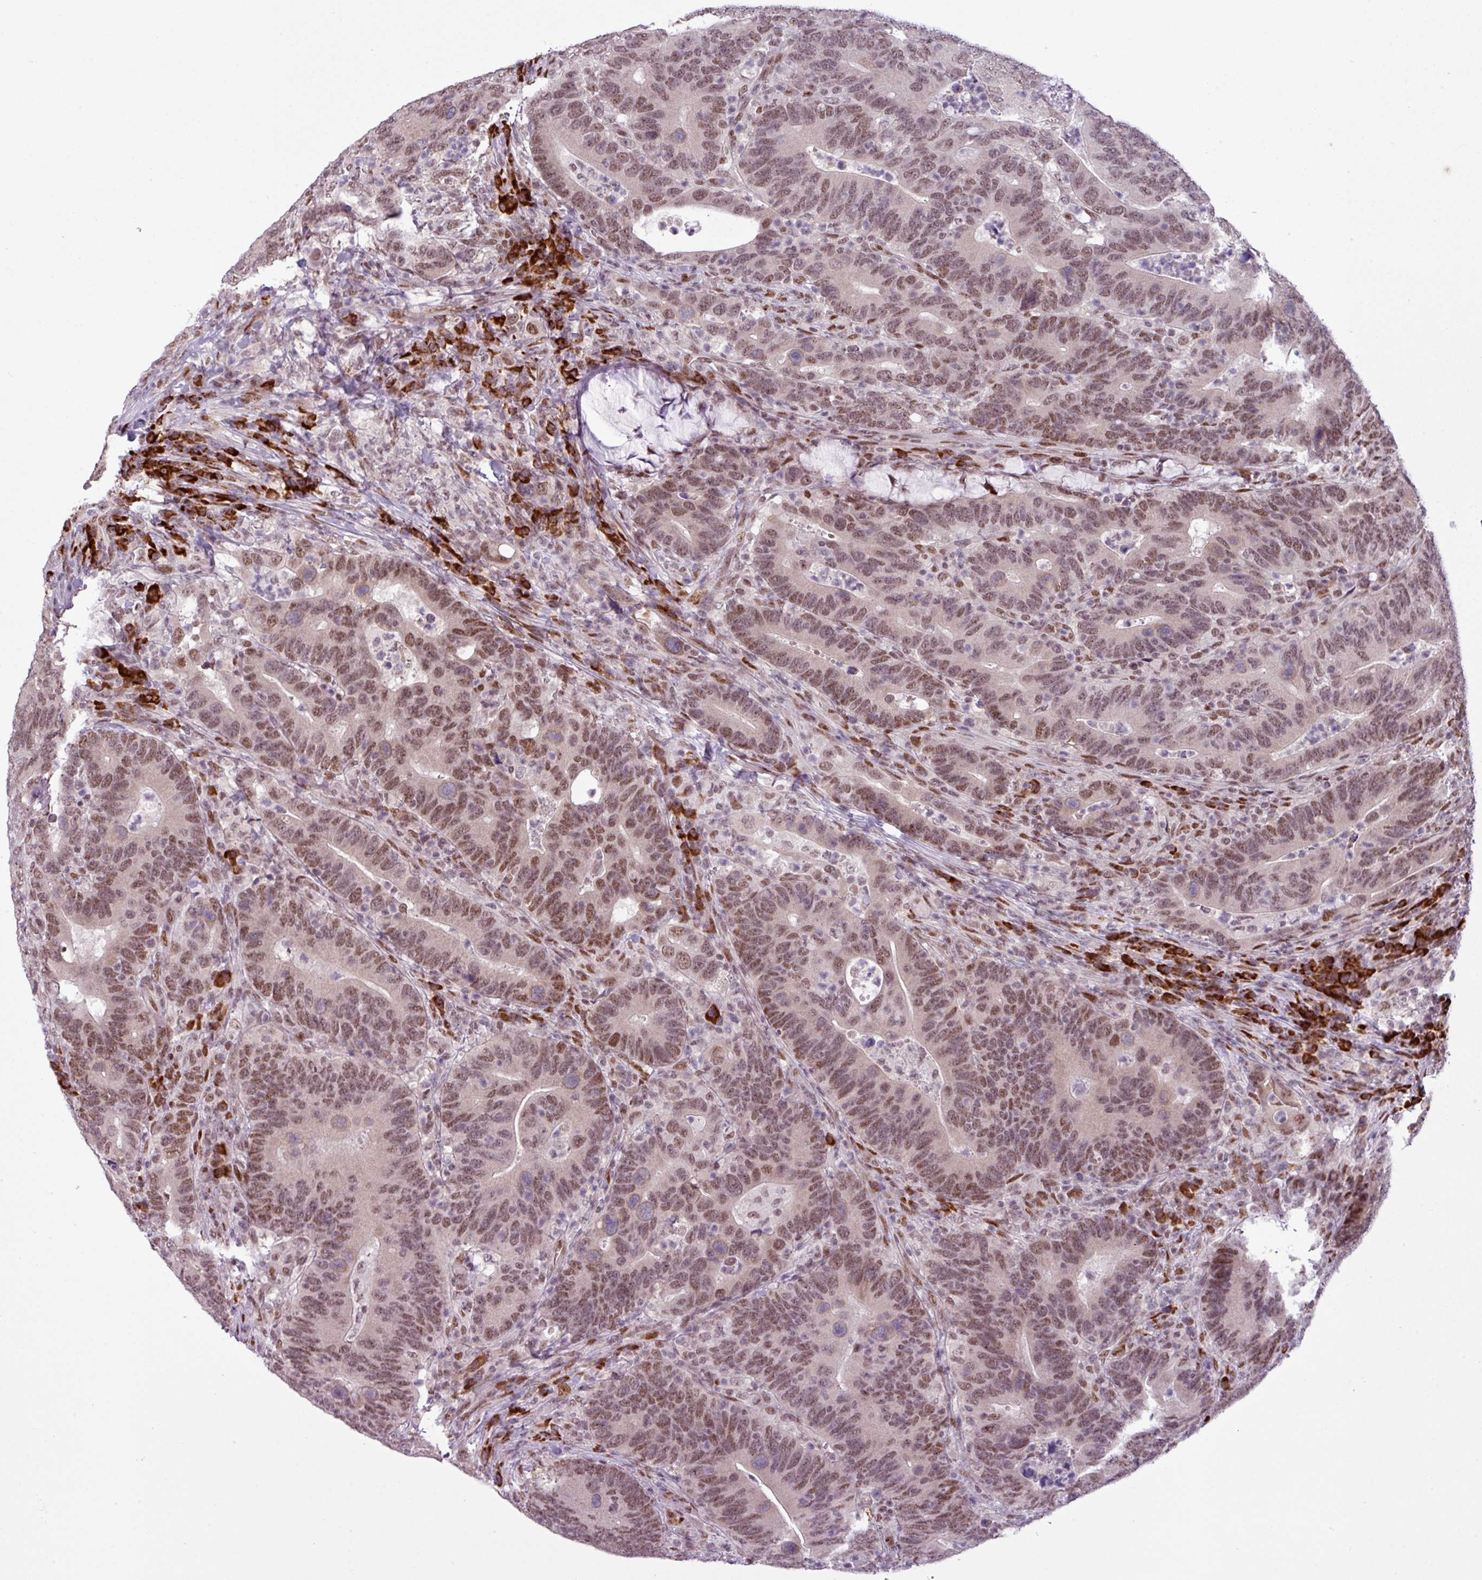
{"staining": {"intensity": "moderate", "quantity": ">75%", "location": "nuclear"}, "tissue": "colorectal cancer", "cell_type": "Tumor cells", "image_type": "cancer", "snomed": [{"axis": "morphology", "description": "Adenocarcinoma, NOS"}, {"axis": "topography", "description": "Colon"}], "caption": "Colorectal cancer was stained to show a protein in brown. There is medium levels of moderate nuclear staining in about >75% of tumor cells. The protein is shown in brown color, while the nuclei are stained blue.", "gene": "PRDM5", "patient": {"sex": "female", "age": 66}}